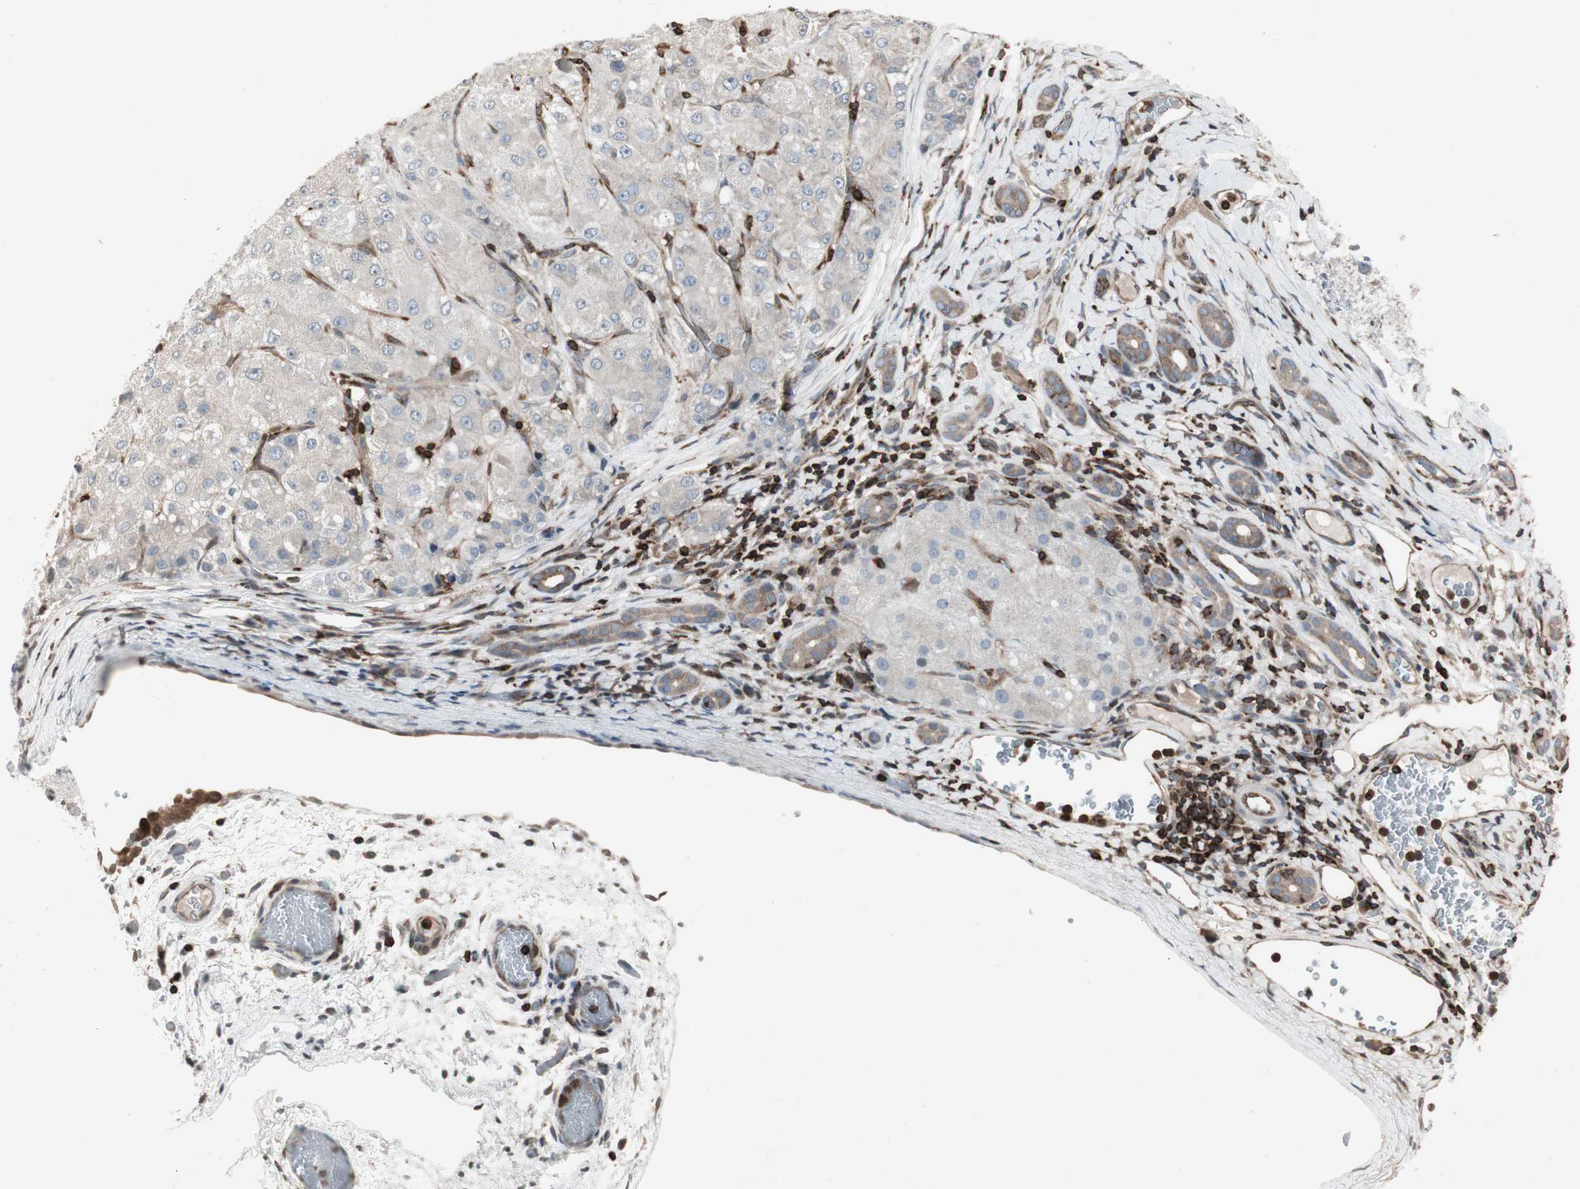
{"staining": {"intensity": "weak", "quantity": "25%-75%", "location": "cytoplasmic/membranous"}, "tissue": "liver cancer", "cell_type": "Tumor cells", "image_type": "cancer", "snomed": [{"axis": "morphology", "description": "Carcinoma, Hepatocellular, NOS"}, {"axis": "topography", "description": "Liver"}], "caption": "IHC of human hepatocellular carcinoma (liver) displays low levels of weak cytoplasmic/membranous staining in approximately 25%-75% of tumor cells. The protein is stained brown, and the nuclei are stained in blue (DAB (3,3'-diaminobenzidine) IHC with brightfield microscopy, high magnification).", "gene": "ARHGEF1", "patient": {"sex": "male", "age": 80}}